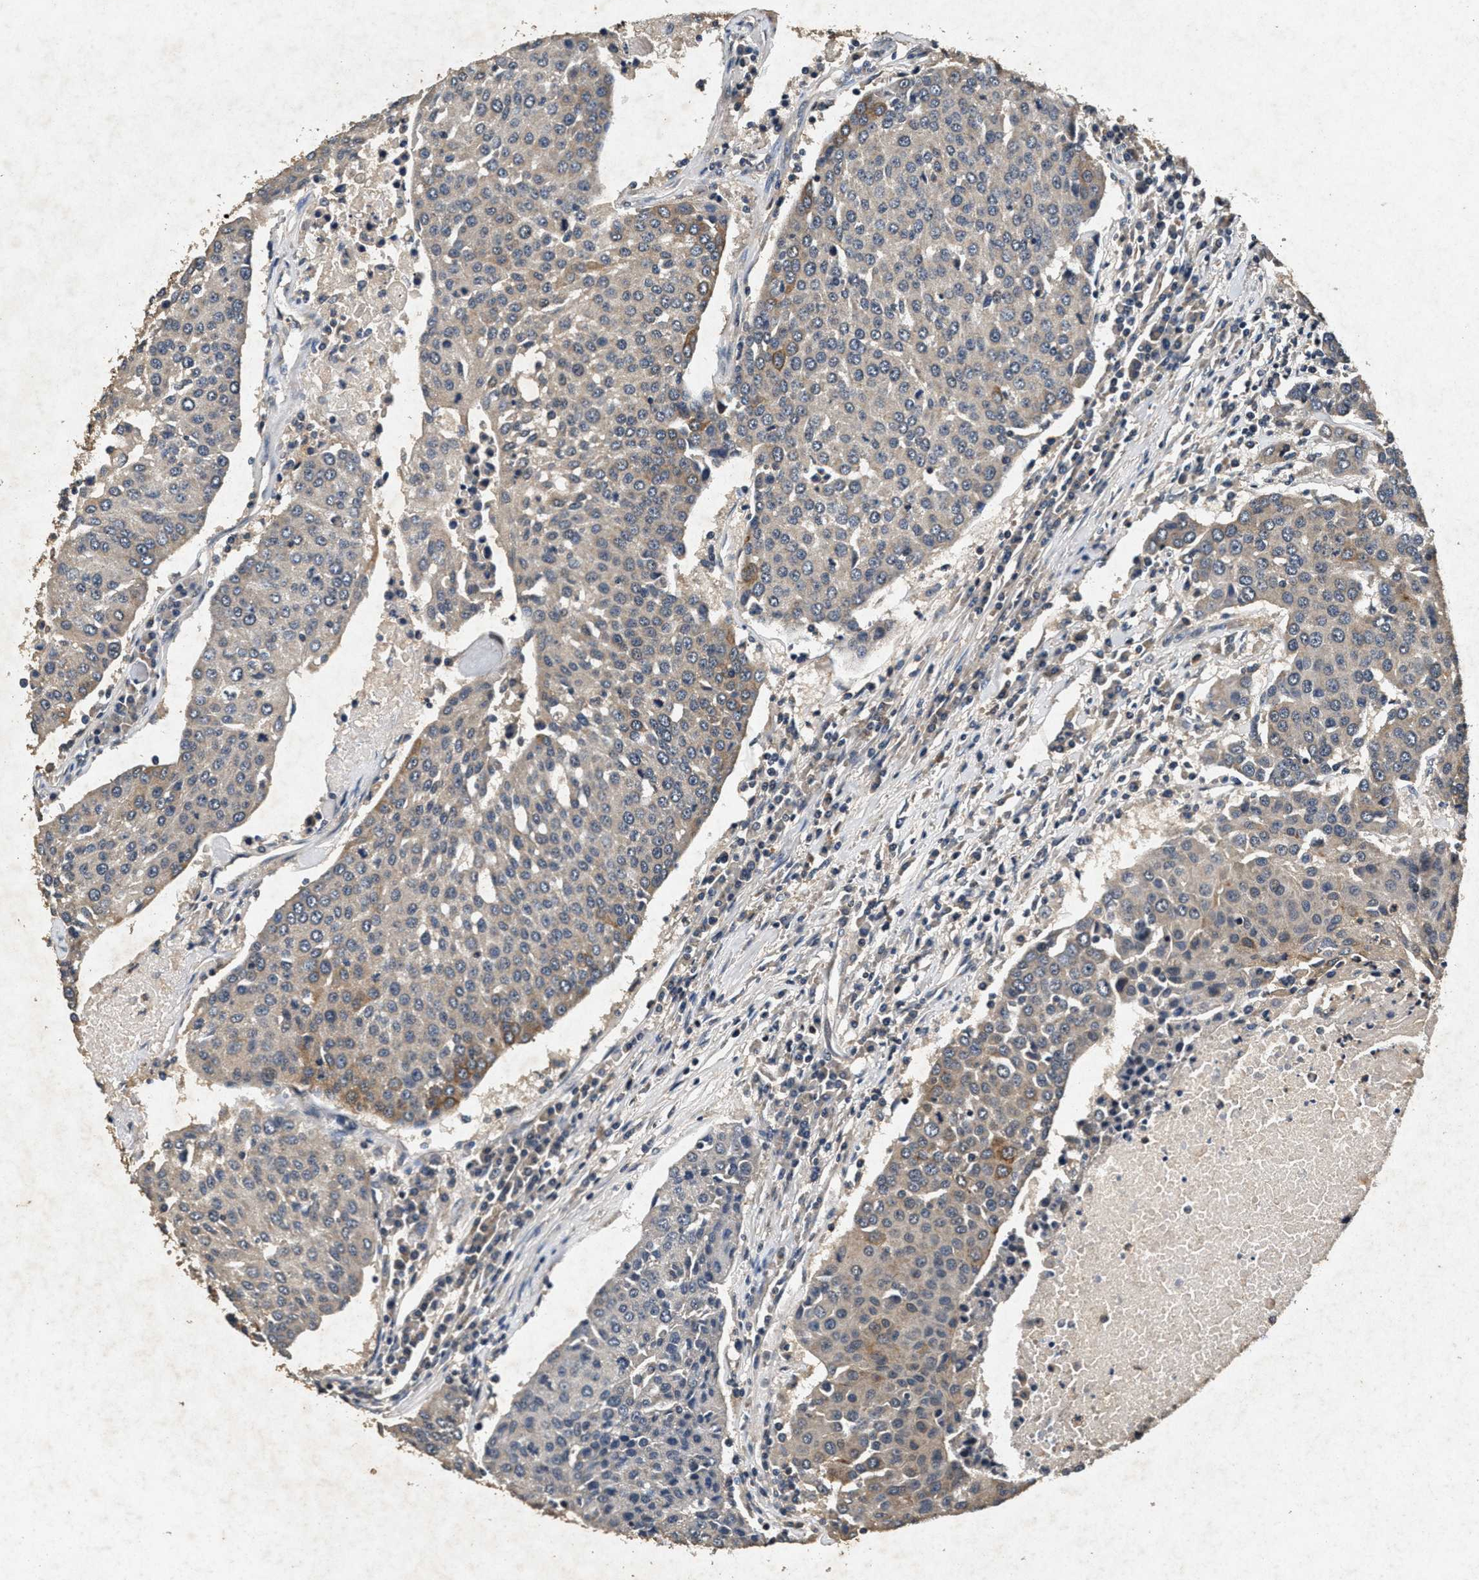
{"staining": {"intensity": "weak", "quantity": "<25%", "location": "cytoplasmic/membranous"}, "tissue": "urothelial cancer", "cell_type": "Tumor cells", "image_type": "cancer", "snomed": [{"axis": "morphology", "description": "Urothelial carcinoma, High grade"}, {"axis": "topography", "description": "Urinary bladder"}], "caption": "This is an immunohistochemistry (IHC) micrograph of human urothelial carcinoma (high-grade). There is no positivity in tumor cells.", "gene": "PPP1CC", "patient": {"sex": "female", "age": 85}}